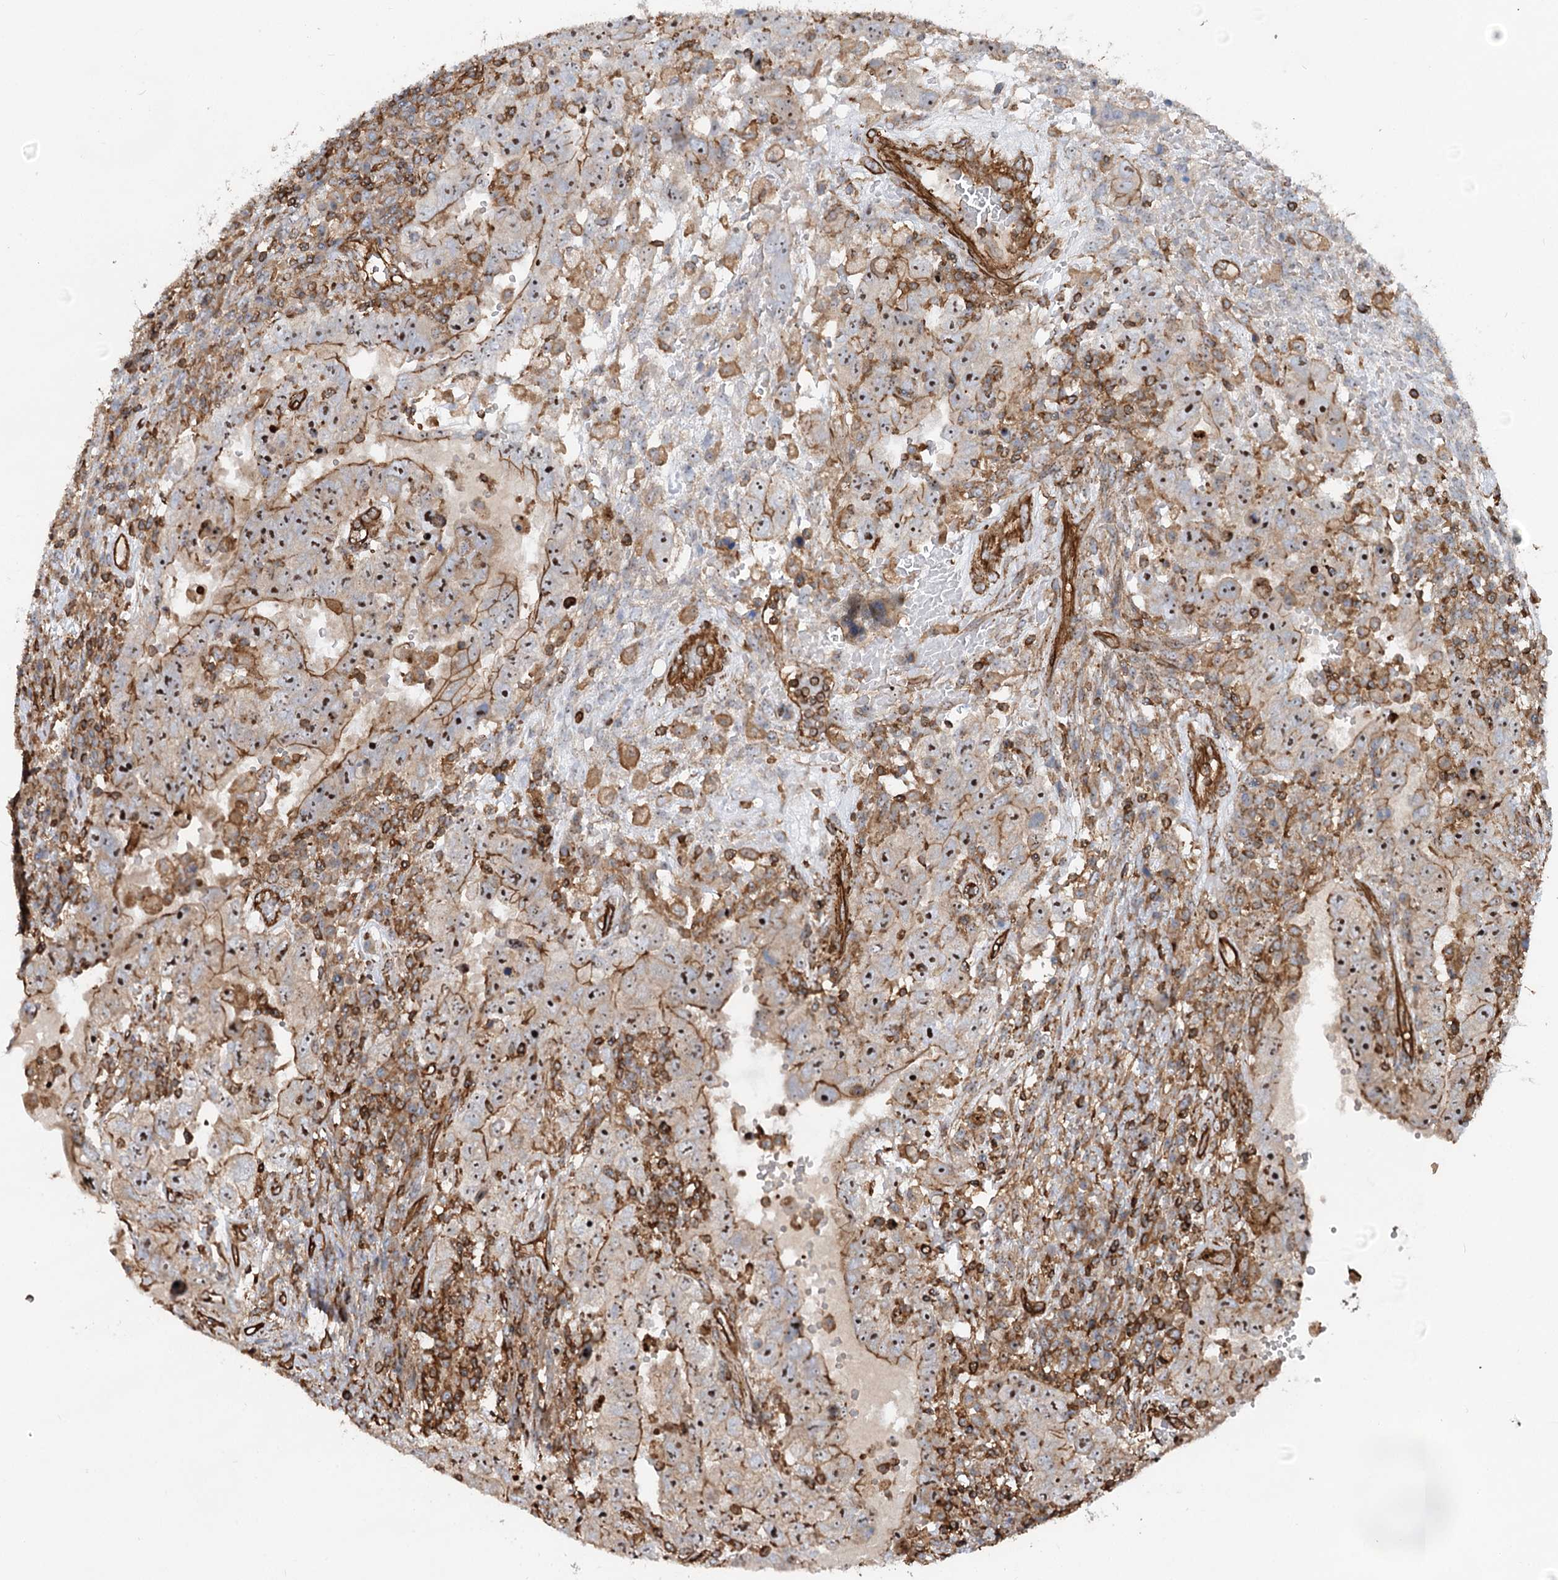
{"staining": {"intensity": "moderate", "quantity": "25%-75%", "location": "cytoplasmic/membranous,nuclear"}, "tissue": "testis cancer", "cell_type": "Tumor cells", "image_type": "cancer", "snomed": [{"axis": "morphology", "description": "Carcinoma, Embryonal, NOS"}, {"axis": "topography", "description": "Testis"}], "caption": "Testis cancer (embryonal carcinoma) tissue exhibits moderate cytoplasmic/membranous and nuclear expression in about 25%-75% of tumor cells", "gene": "WDR36", "patient": {"sex": "male", "age": 26}}